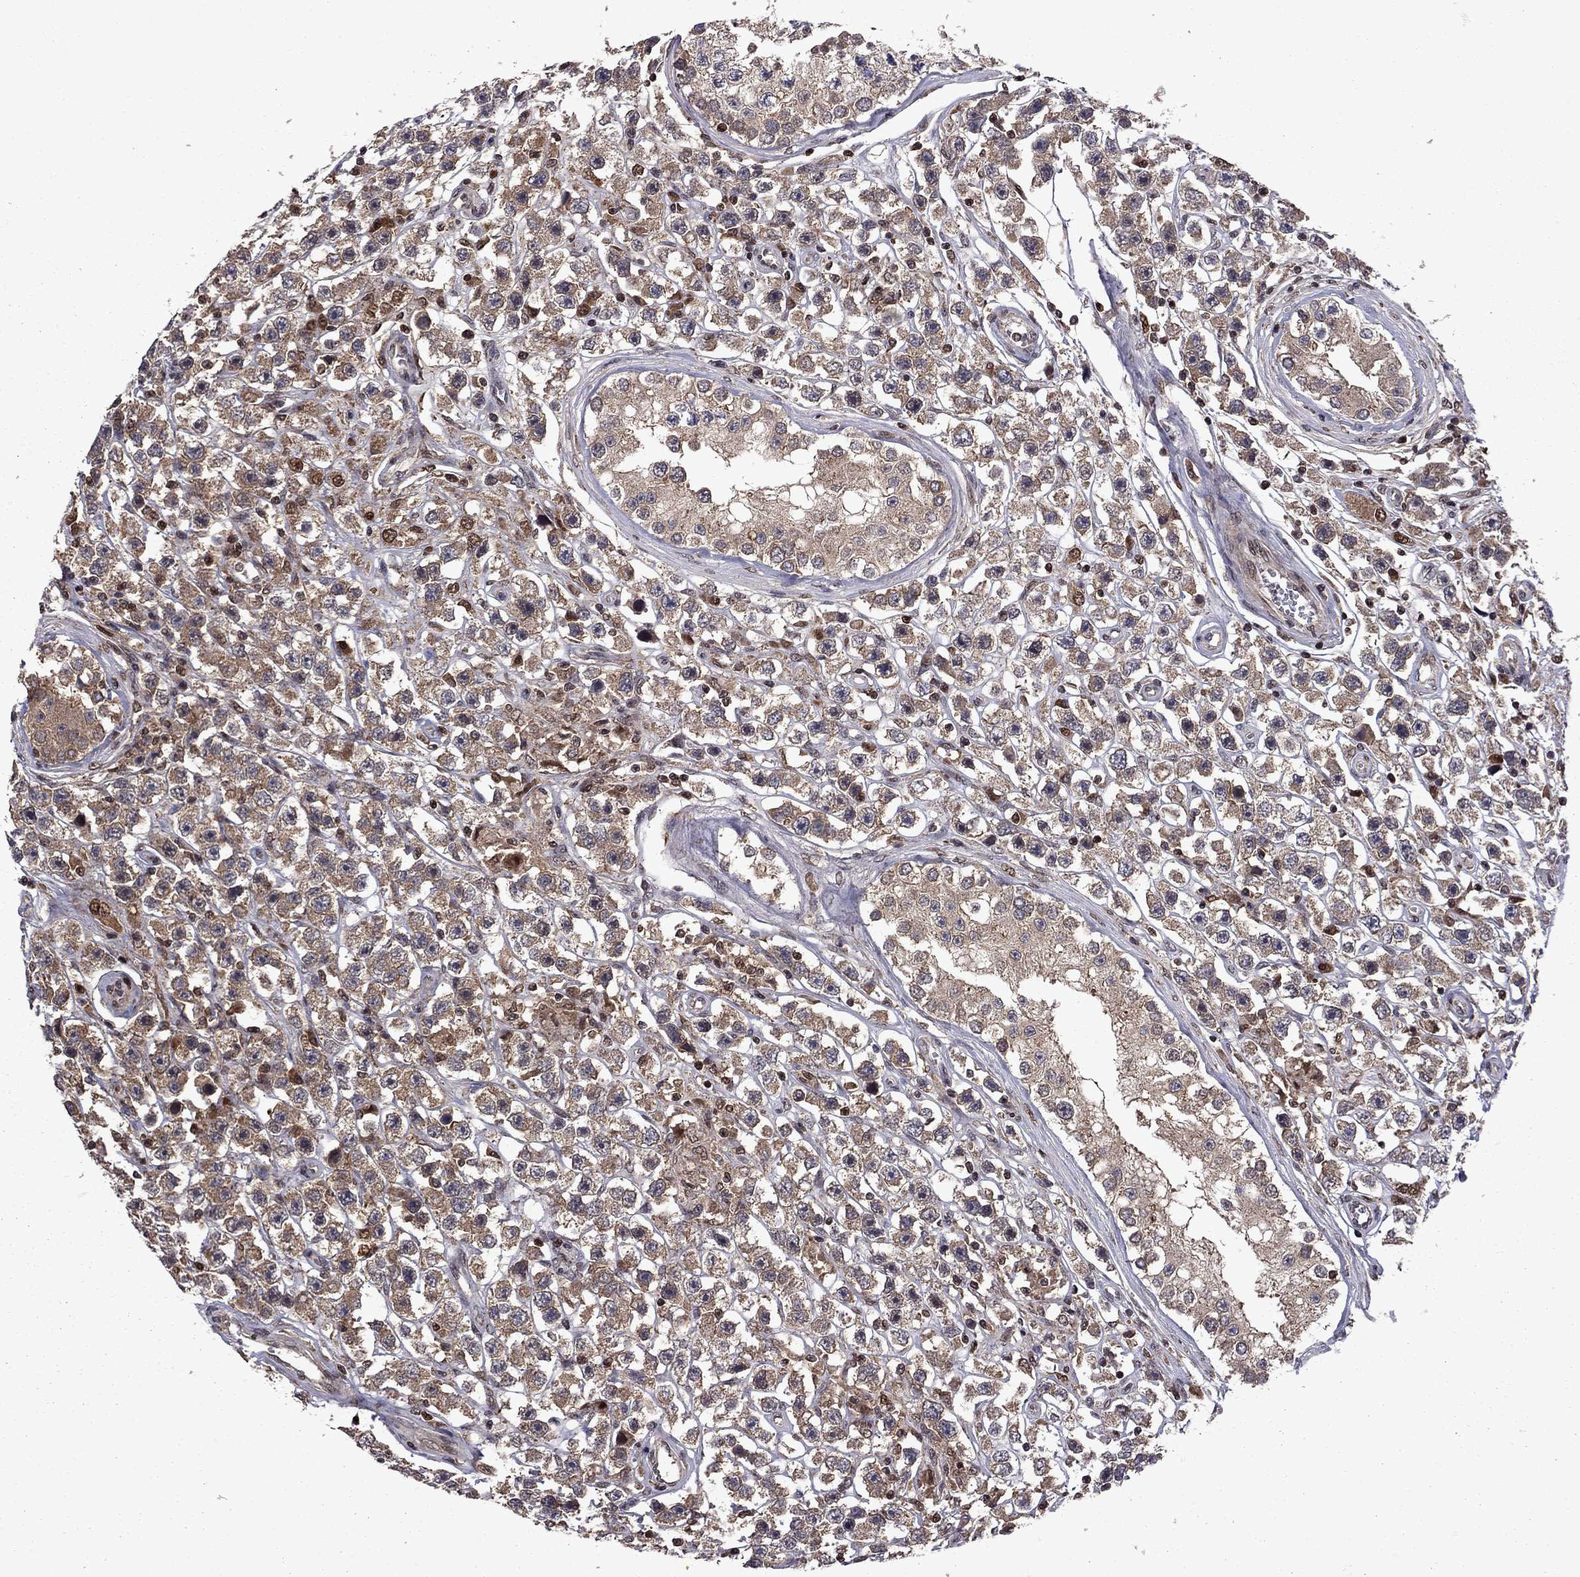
{"staining": {"intensity": "moderate", "quantity": ">75%", "location": "cytoplasmic/membranous"}, "tissue": "testis cancer", "cell_type": "Tumor cells", "image_type": "cancer", "snomed": [{"axis": "morphology", "description": "Seminoma, NOS"}, {"axis": "topography", "description": "Testis"}], "caption": "Brown immunohistochemical staining in human seminoma (testis) demonstrates moderate cytoplasmic/membranous expression in approximately >75% of tumor cells.", "gene": "IPP", "patient": {"sex": "male", "age": 45}}